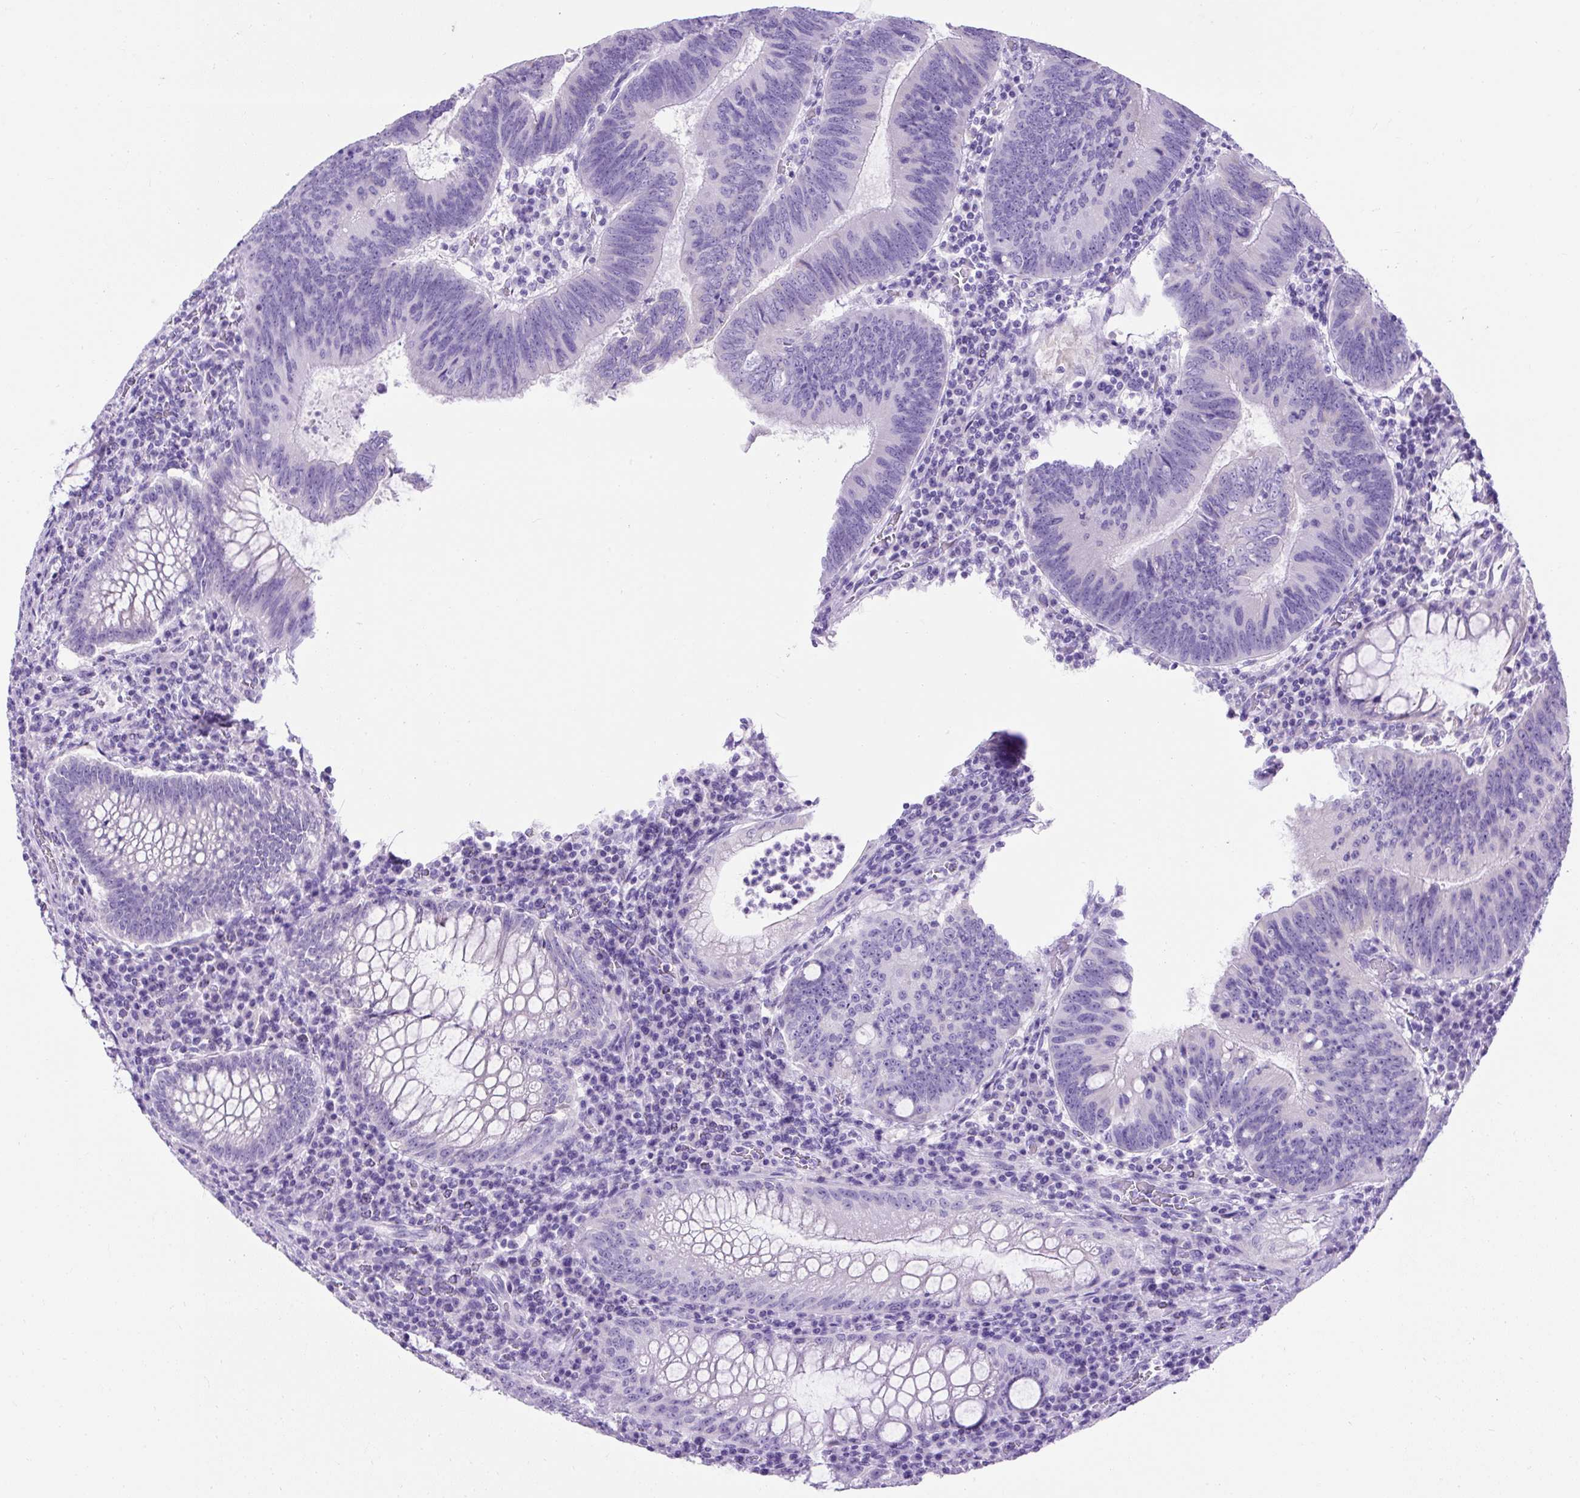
{"staining": {"intensity": "negative", "quantity": "none", "location": "none"}, "tissue": "colorectal cancer", "cell_type": "Tumor cells", "image_type": "cancer", "snomed": [{"axis": "morphology", "description": "Adenocarcinoma, NOS"}, {"axis": "topography", "description": "Colon"}], "caption": "Immunohistochemical staining of human colorectal cancer displays no significant staining in tumor cells.", "gene": "KRT12", "patient": {"sex": "male", "age": 67}}